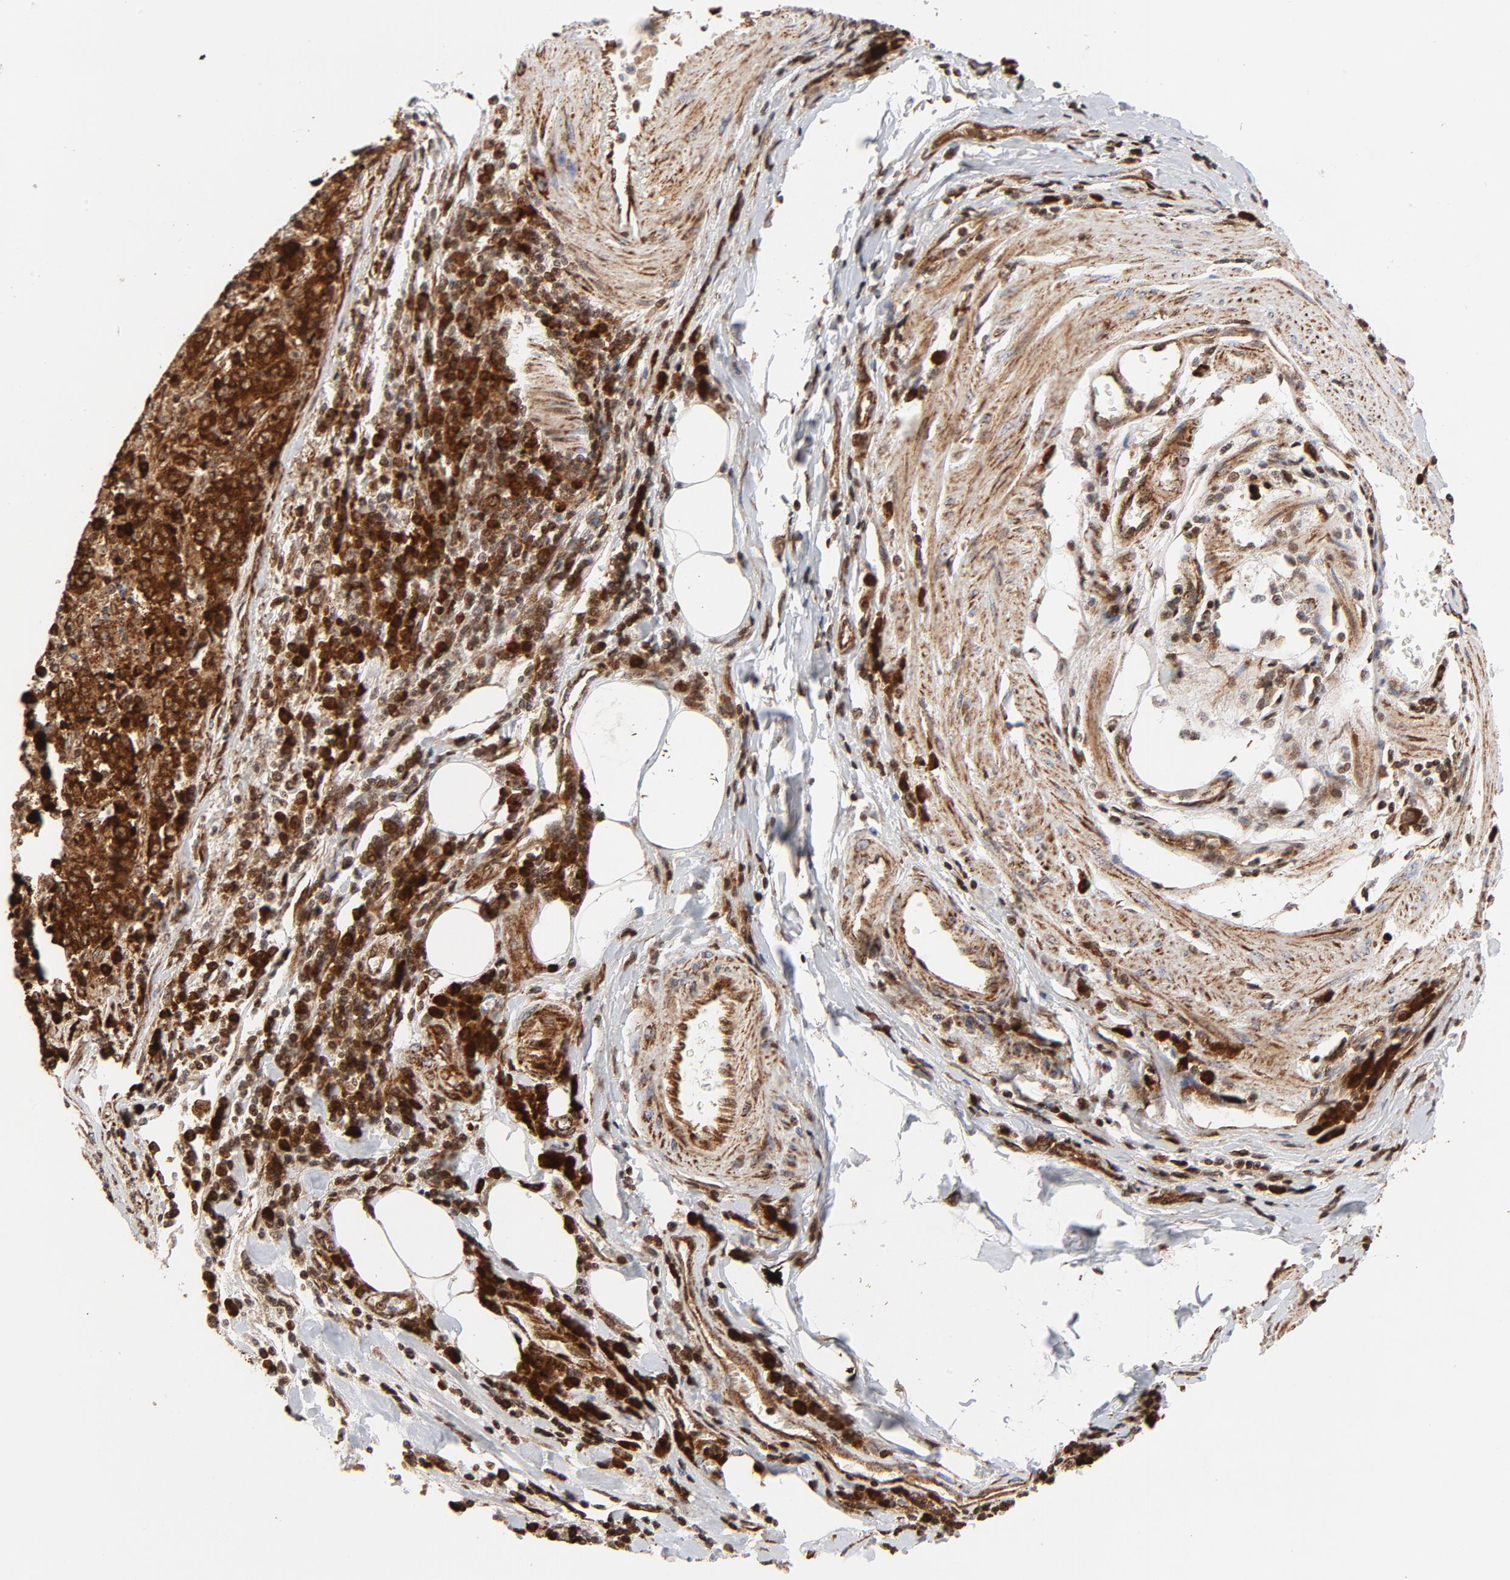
{"staining": {"intensity": "strong", "quantity": ">75%", "location": "cytoplasmic/membranous,nuclear"}, "tissue": "stomach cancer", "cell_type": "Tumor cells", "image_type": "cancer", "snomed": [{"axis": "morphology", "description": "Normal tissue, NOS"}, {"axis": "morphology", "description": "Adenocarcinoma, NOS"}, {"axis": "topography", "description": "Stomach, upper"}, {"axis": "topography", "description": "Stomach"}], "caption": "This photomicrograph shows adenocarcinoma (stomach) stained with immunohistochemistry (IHC) to label a protein in brown. The cytoplasmic/membranous and nuclear of tumor cells show strong positivity for the protein. Nuclei are counter-stained blue.", "gene": "CYCS", "patient": {"sex": "male", "age": 59}}